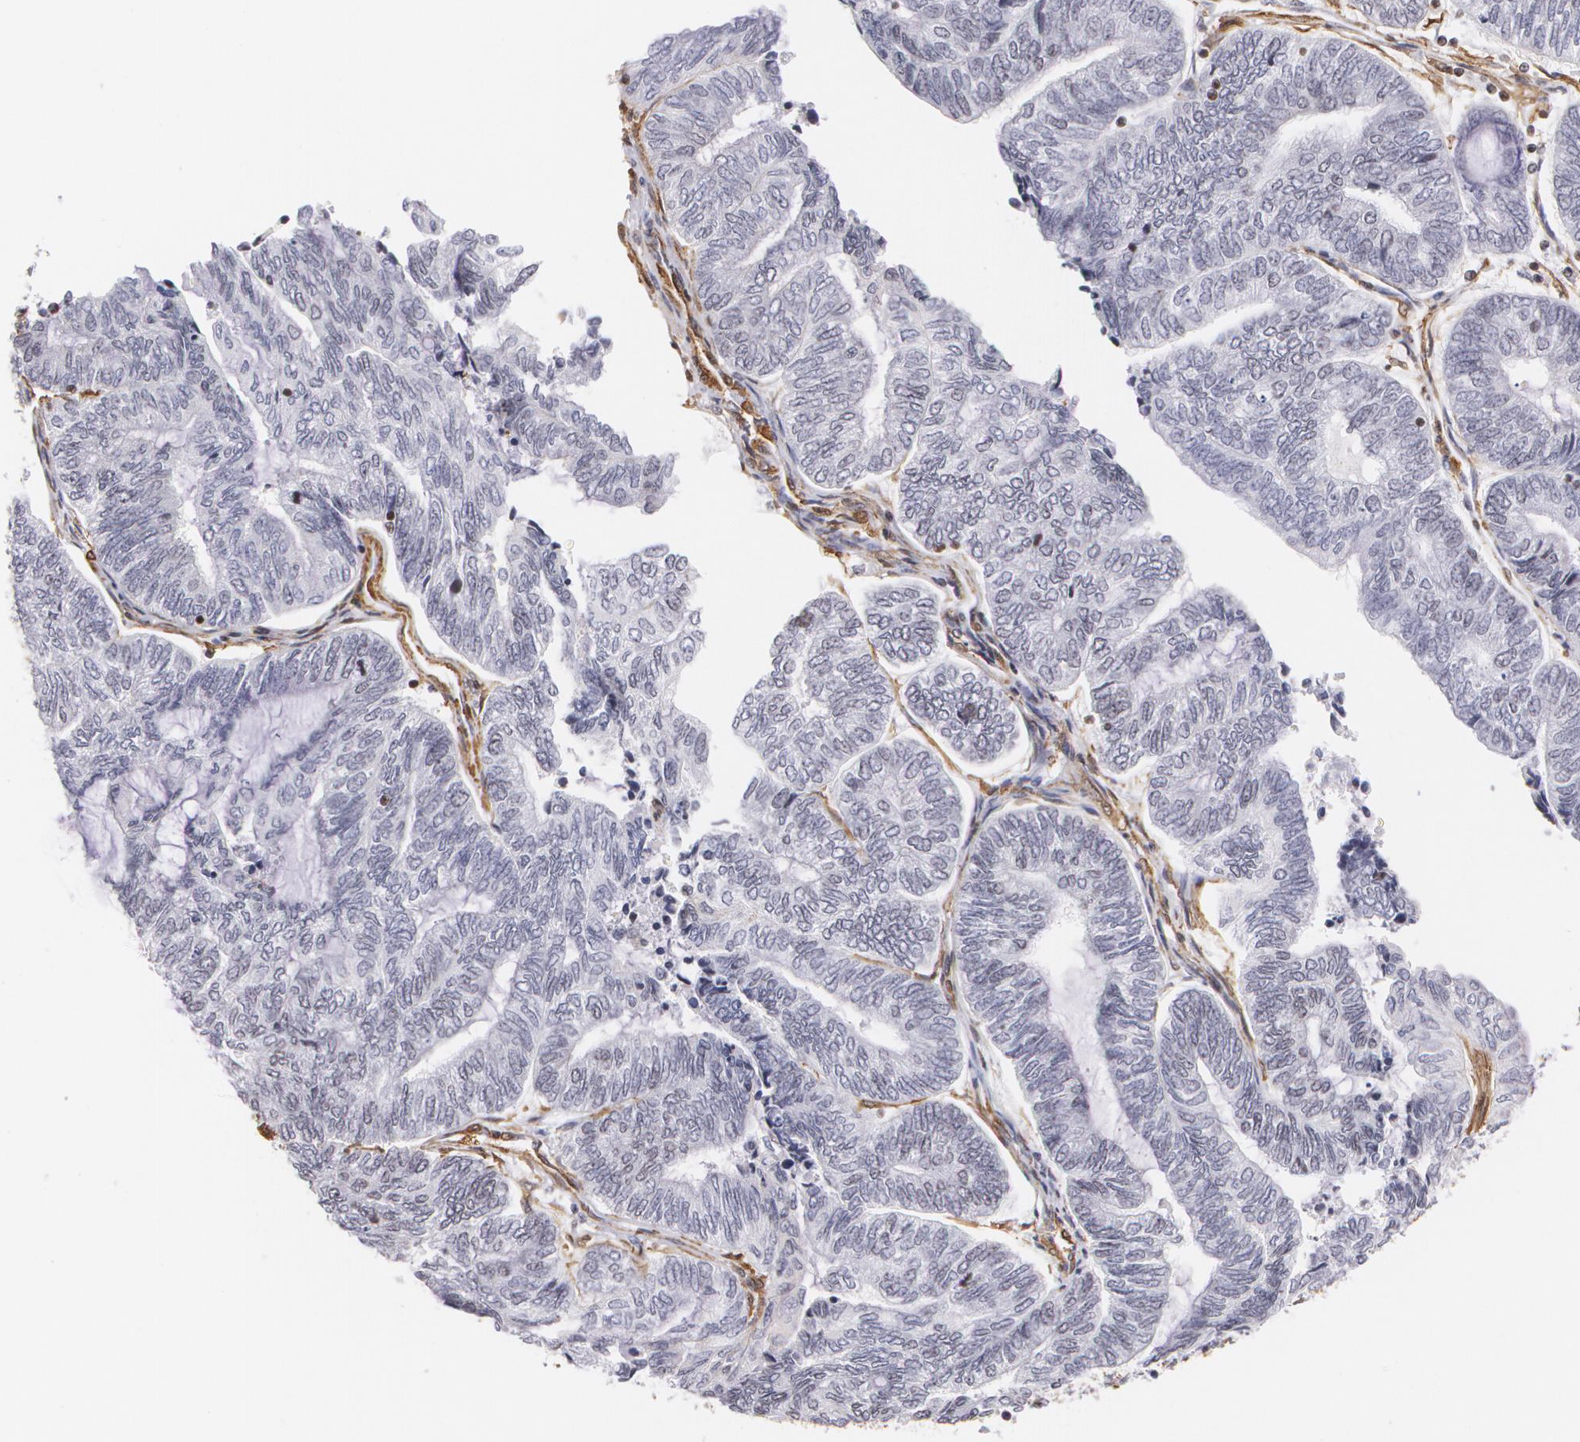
{"staining": {"intensity": "negative", "quantity": "none", "location": "none"}, "tissue": "endometrial cancer", "cell_type": "Tumor cells", "image_type": "cancer", "snomed": [{"axis": "morphology", "description": "Adenocarcinoma, NOS"}, {"axis": "topography", "description": "Uterus"}, {"axis": "topography", "description": "Endometrium"}], "caption": "A micrograph of human endometrial cancer (adenocarcinoma) is negative for staining in tumor cells. Nuclei are stained in blue.", "gene": "VAMP1", "patient": {"sex": "female", "age": 70}}